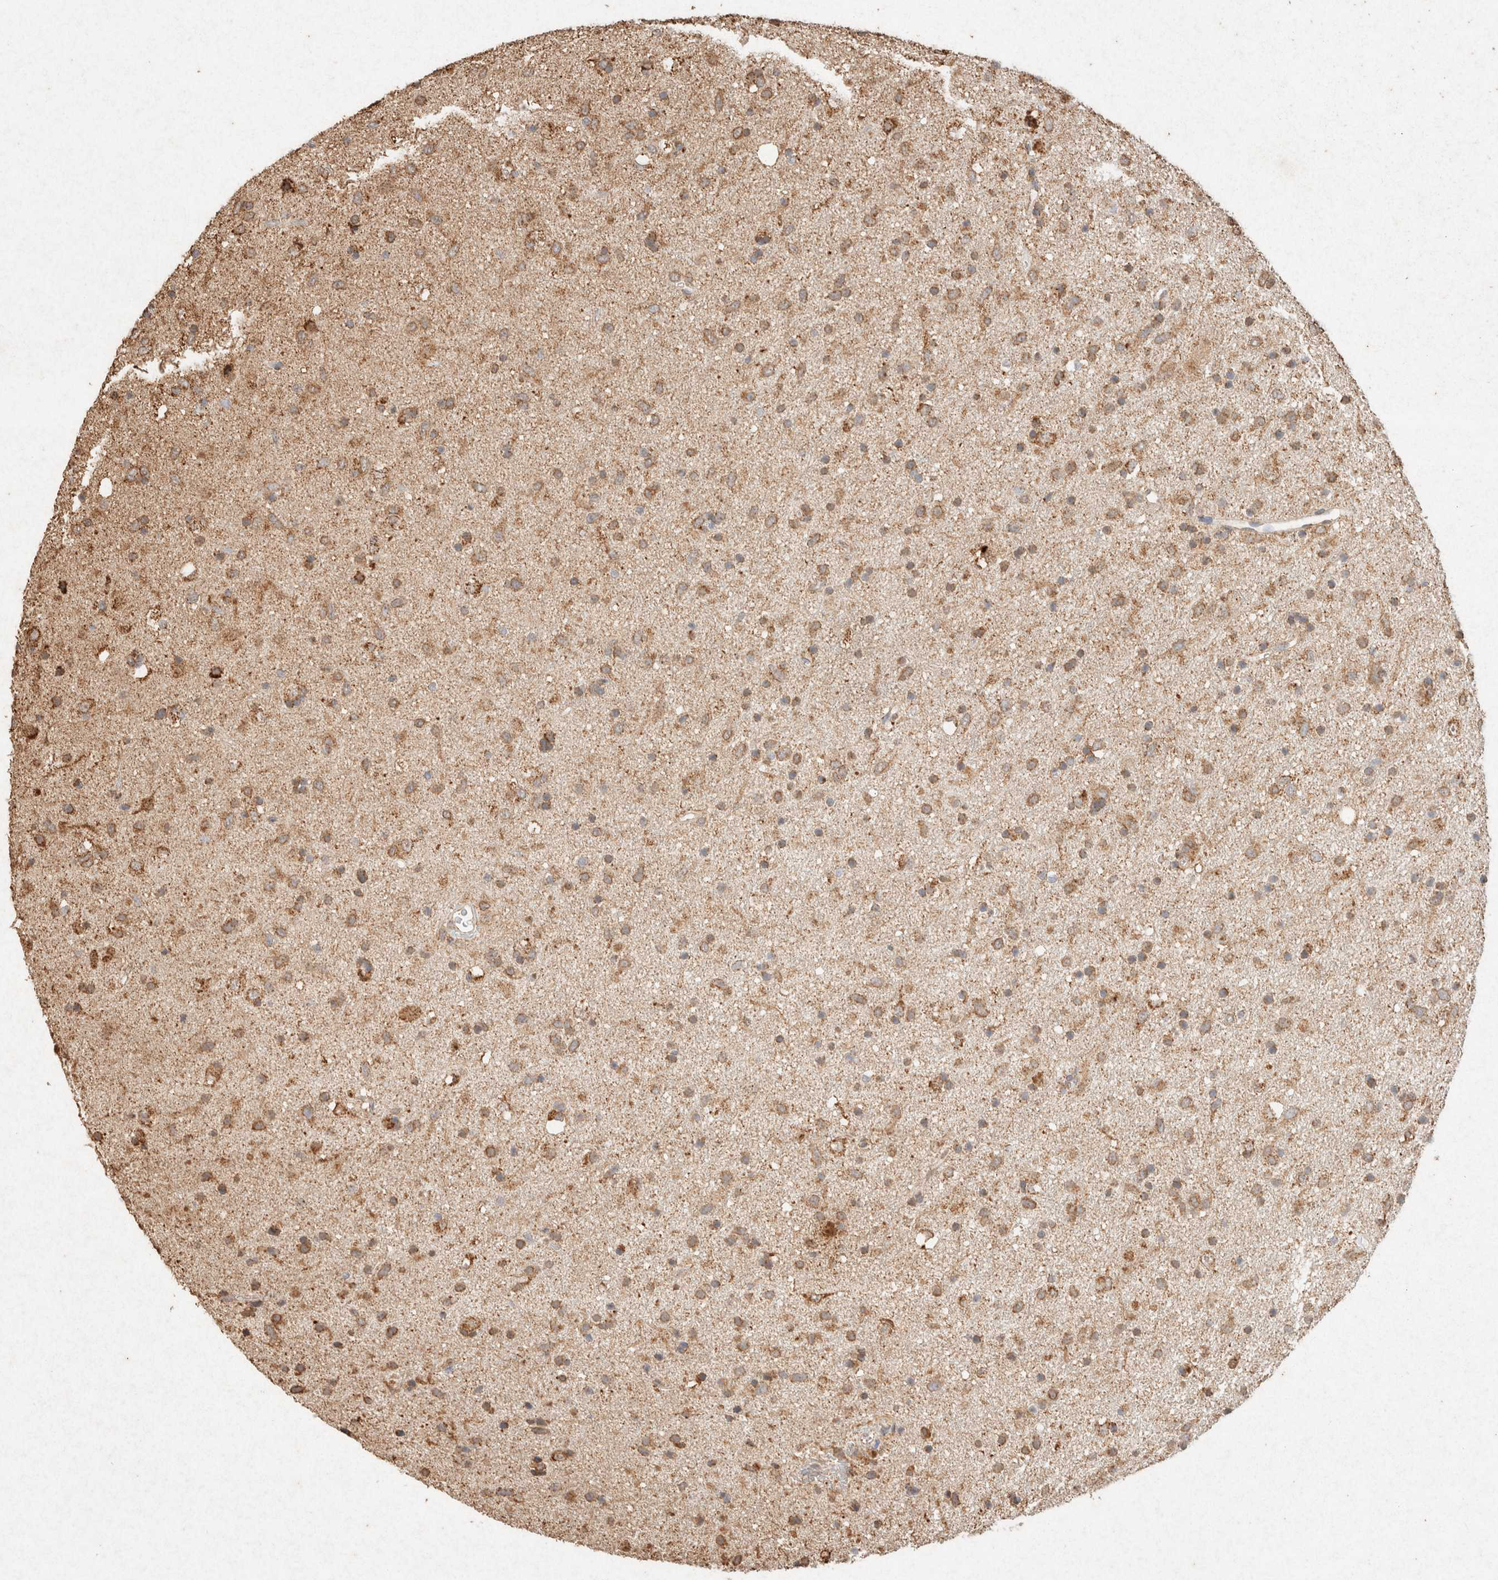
{"staining": {"intensity": "moderate", "quantity": ">75%", "location": "cytoplasmic/membranous"}, "tissue": "glioma", "cell_type": "Tumor cells", "image_type": "cancer", "snomed": [{"axis": "morphology", "description": "Glioma, malignant, Low grade"}, {"axis": "topography", "description": "Brain"}], "caption": "This micrograph reveals immunohistochemistry (IHC) staining of glioma, with medium moderate cytoplasmic/membranous expression in approximately >75% of tumor cells.", "gene": "SDC2", "patient": {"sex": "male", "age": 77}}